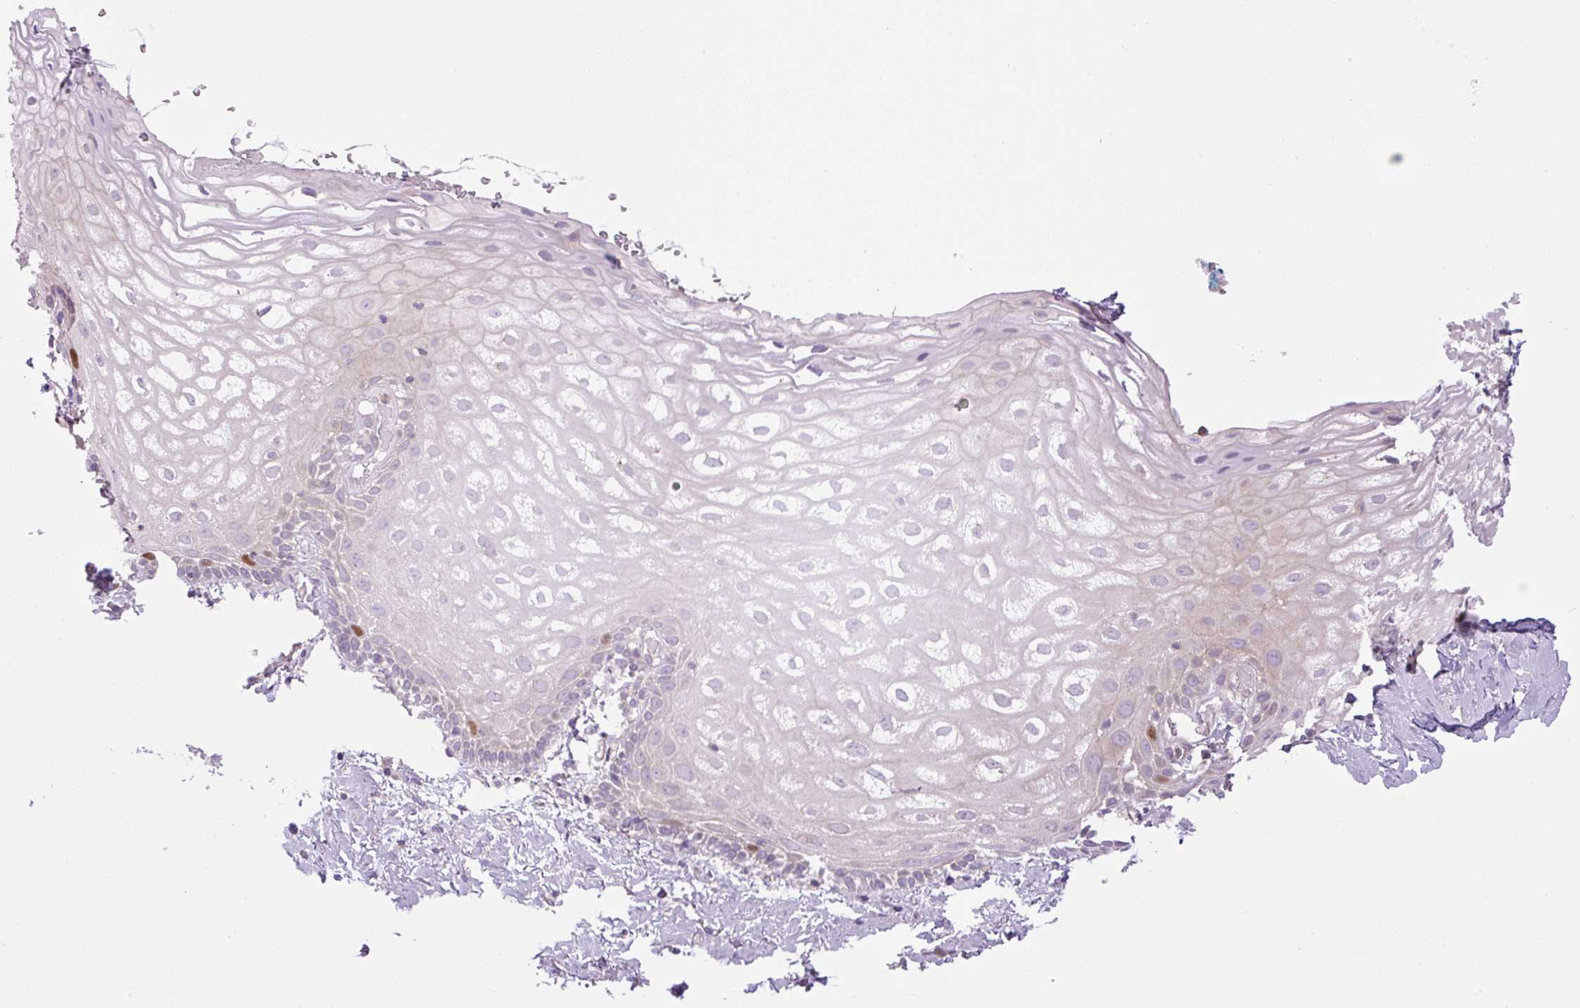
{"staining": {"intensity": "strong", "quantity": "<25%", "location": "cytoplasmic/membranous,nuclear"}, "tissue": "vagina", "cell_type": "Squamous epithelial cells", "image_type": "normal", "snomed": [{"axis": "morphology", "description": "Normal tissue, NOS"}, {"axis": "morphology", "description": "Adenocarcinoma, NOS"}, {"axis": "topography", "description": "Rectum"}, {"axis": "topography", "description": "Vagina"}, {"axis": "topography", "description": "Peripheral nerve tissue"}], "caption": "This is a photomicrograph of IHC staining of normal vagina, which shows strong positivity in the cytoplasmic/membranous,nuclear of squamous epithelial cells.", "gene": "KIFC1", "patient": {"sex": "female", "age": 71}}